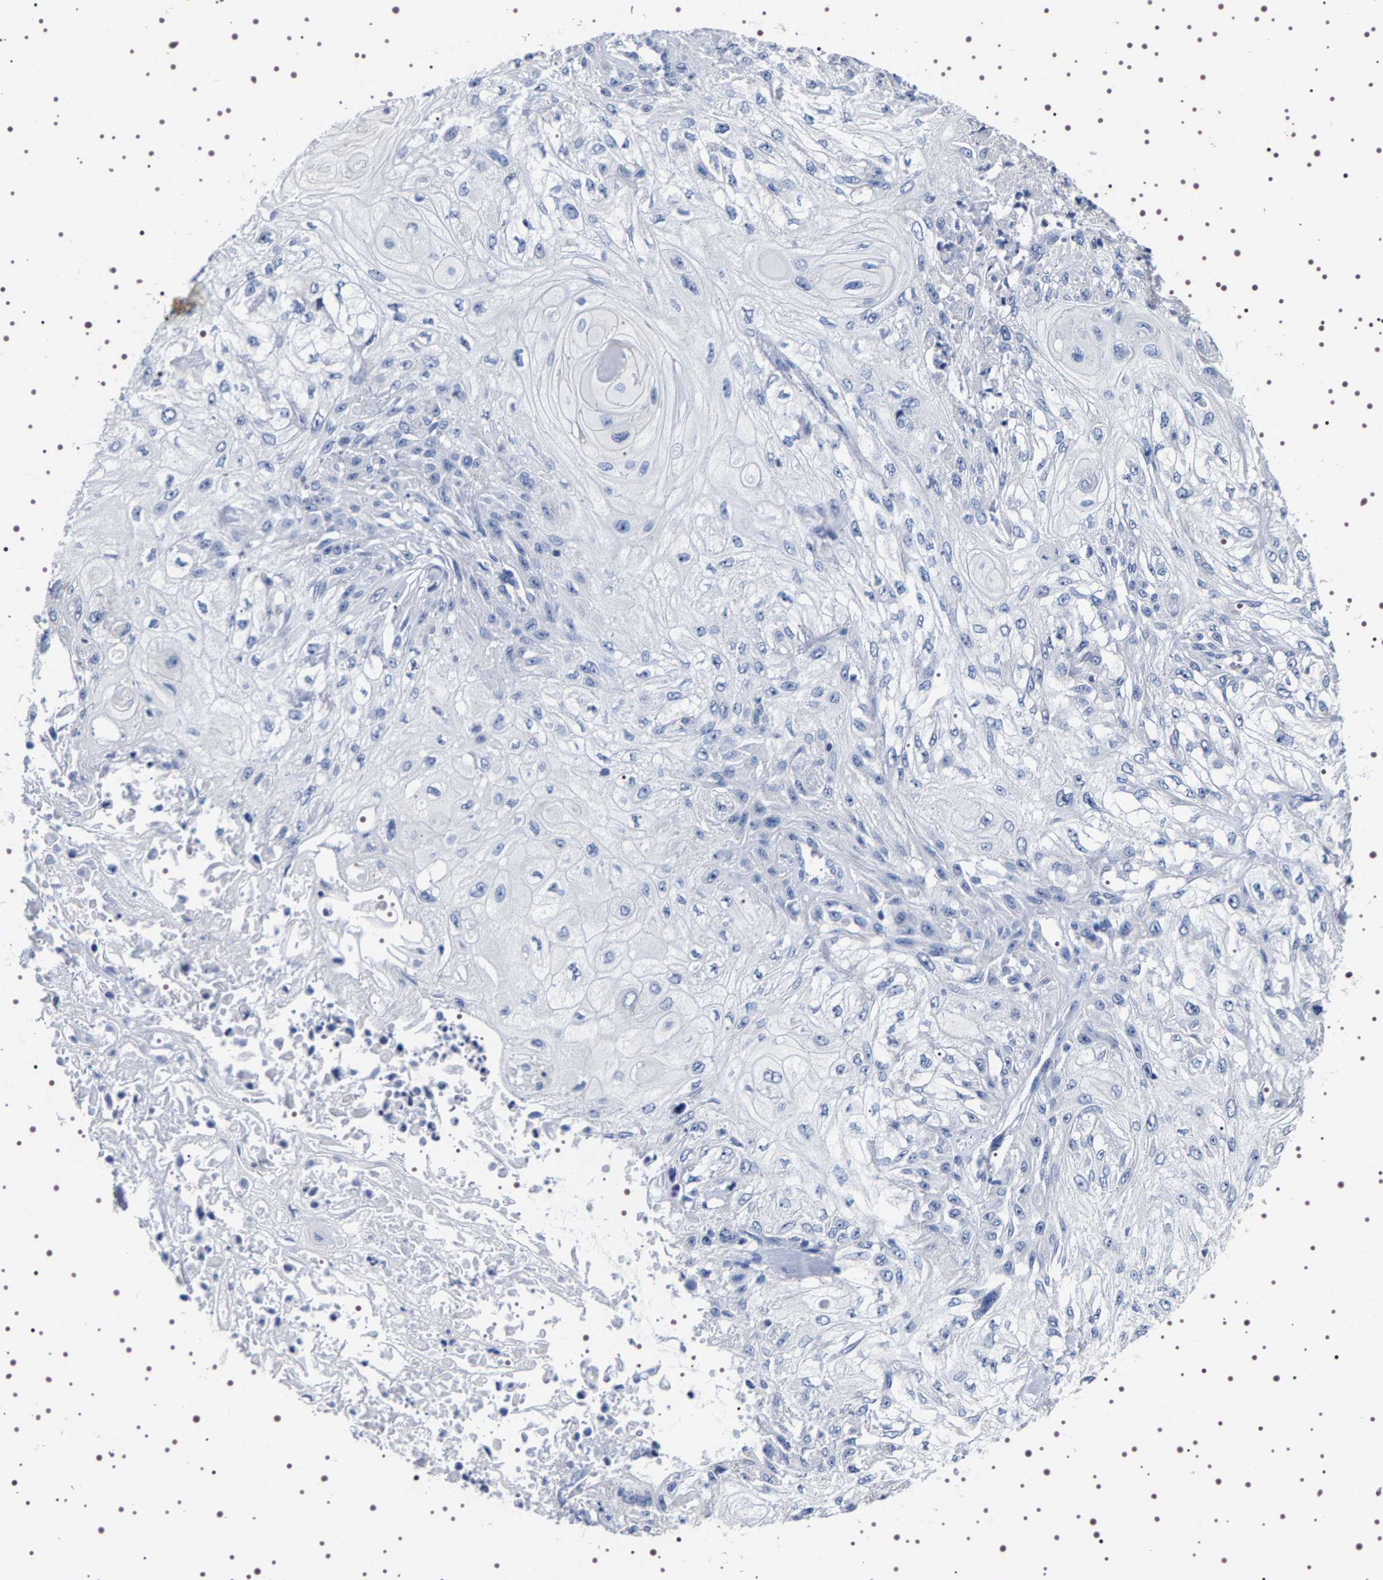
{"staining": {"intensity": "negative", "quantity": "none", "location": "none"}, "tissue": "skin cancer", "cell_type": "Tumor cells", "image_type": "cancer", "snomed": [{"axis": "morphology", "description": "Squamous cell carcinoma, NOS"}, {"axis": "morphology", "description": "Squamous cell carcinoma, metastatic, NOS"}, {"axis": "topography", "description": "Skin"}, {"axis": "topography", "description": "Lymph node"}], "caption": "Image shows no significant protein positivity in tumor cells of skin cancer.", "gene": "UBQLN3", "patient": {"sex": "male", "age": 75}}